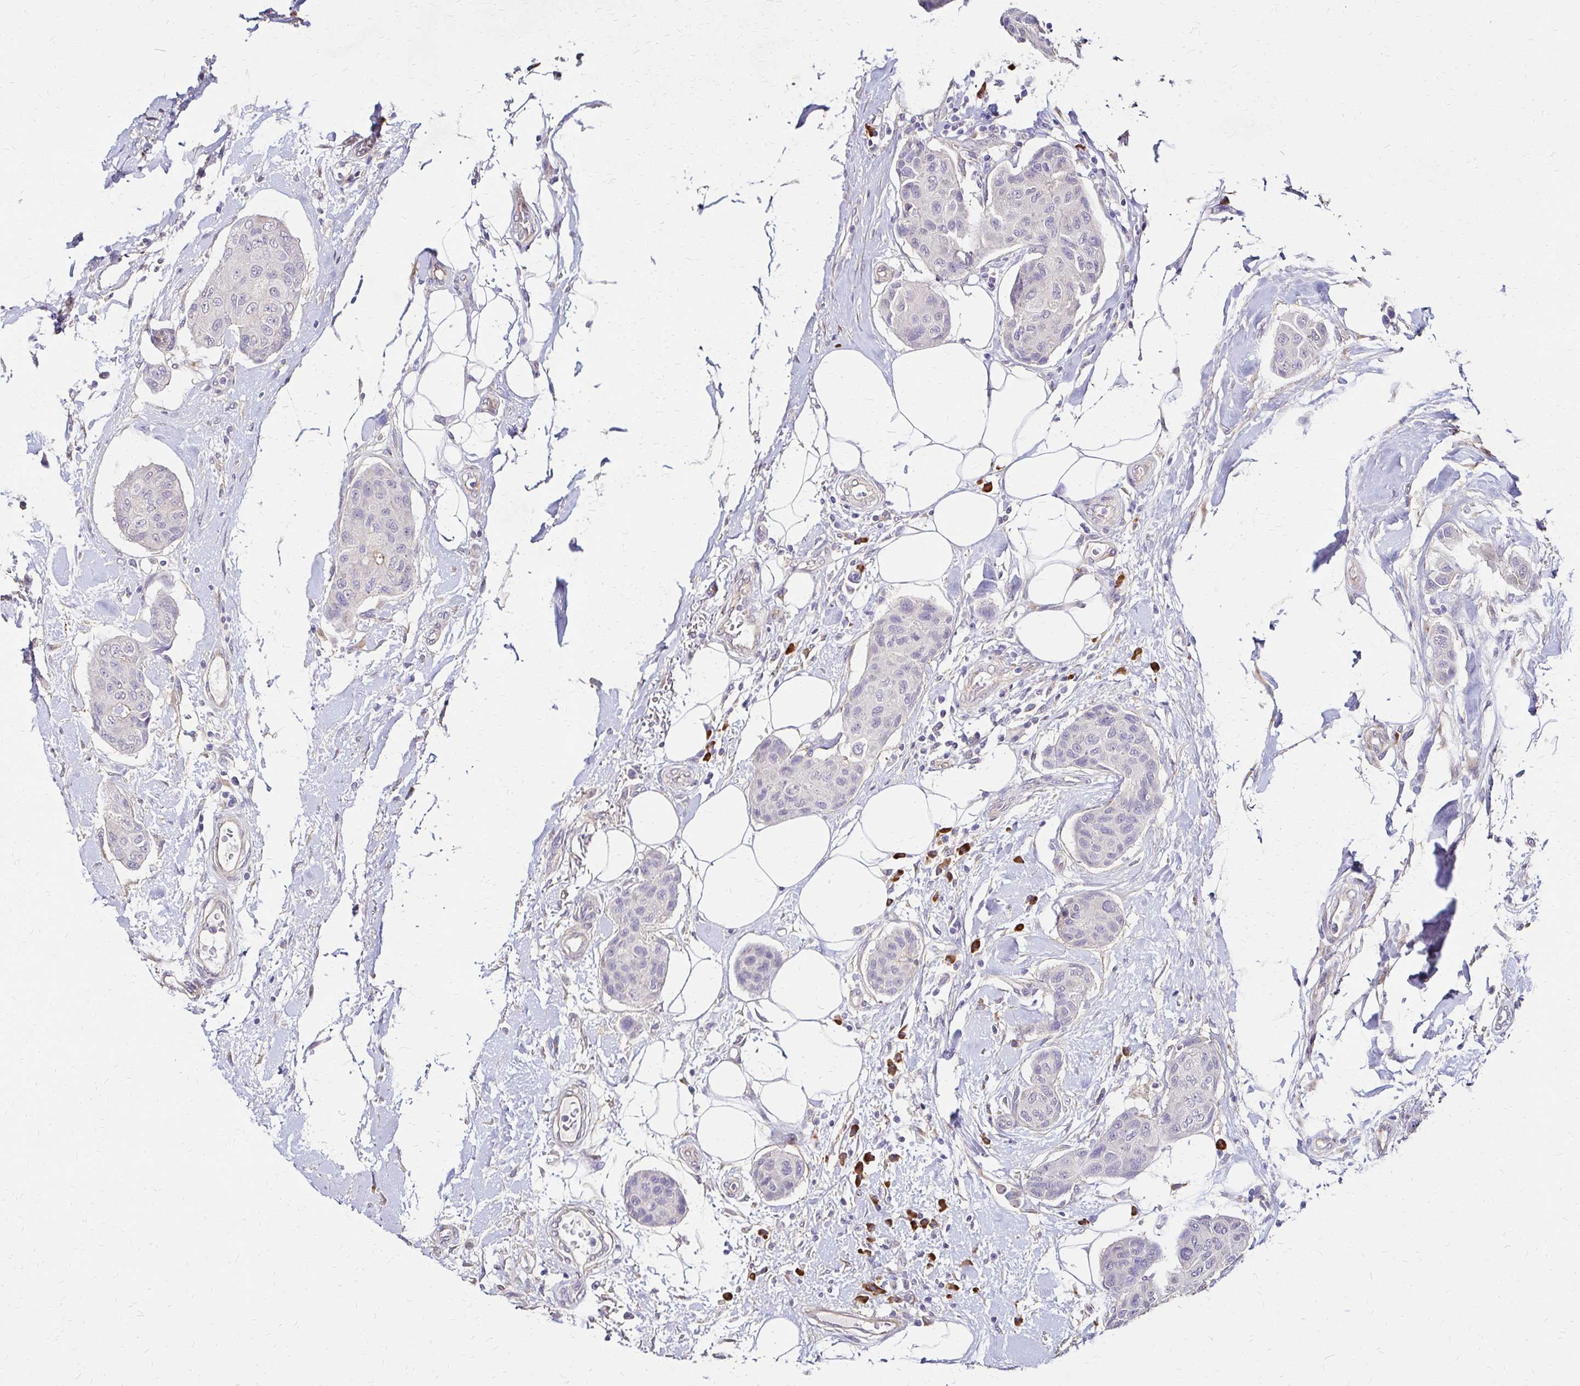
{"staining": {"intensity": "negative", "quantity": "none", "location": "none"}, "tissue": "breast cancer", "cell_type": "Tumor cells", "image_type": "cancer", "snomed": [{"axis": "morphology", "description": "Duct carcinoma"}, {"axis": "topography", "description": "Breast"}, {"axis": "topography", "description": "Lymph node"}], "caption": "The immunohistochemistry photomicrograph has no significant staining in tumor cells of breast intraductal carcinoma tissue.", "gene": "PRIMA1", "patient": {"sex": "female", "age": 80}}